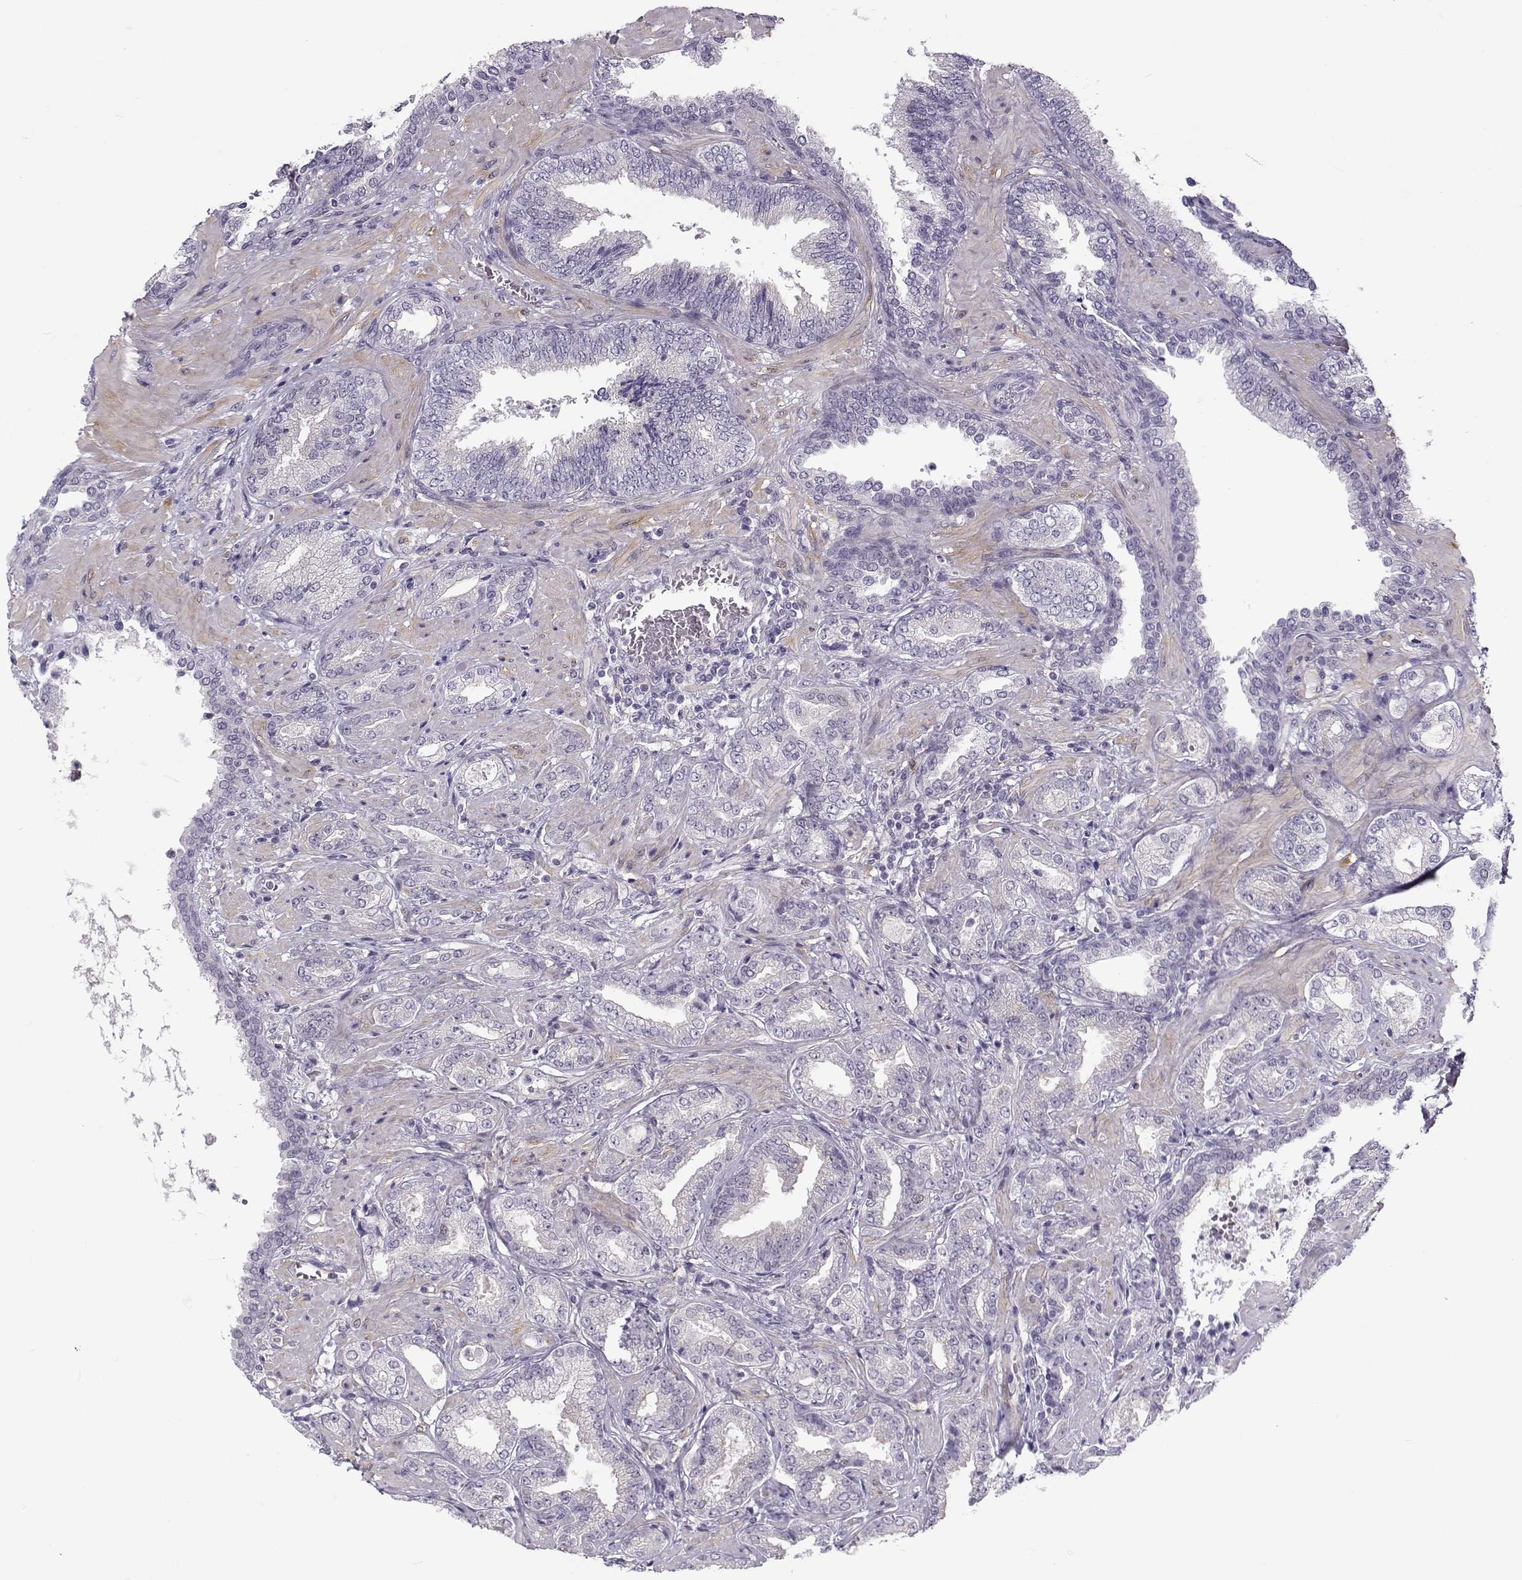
{"staining": {"intensity": "negative", "quantity": "none", "location": "none"}, "tissue": "prostate cancer", "cell_type": "Tumor cells", "image_type": "cancer", "snomed": [{"axis": "morphology", "description": "Adenocarcinoma, Low grade"}, {"axis": "topography", "description": "Prostate"}], "caption": "Immunohistochemistry (IHC) image of prostate cancer stained for a protein (brown), which reveals no staining in tumor cells.", "gene": "BACH1", "patient": {"sex": "male", "age": 68}}